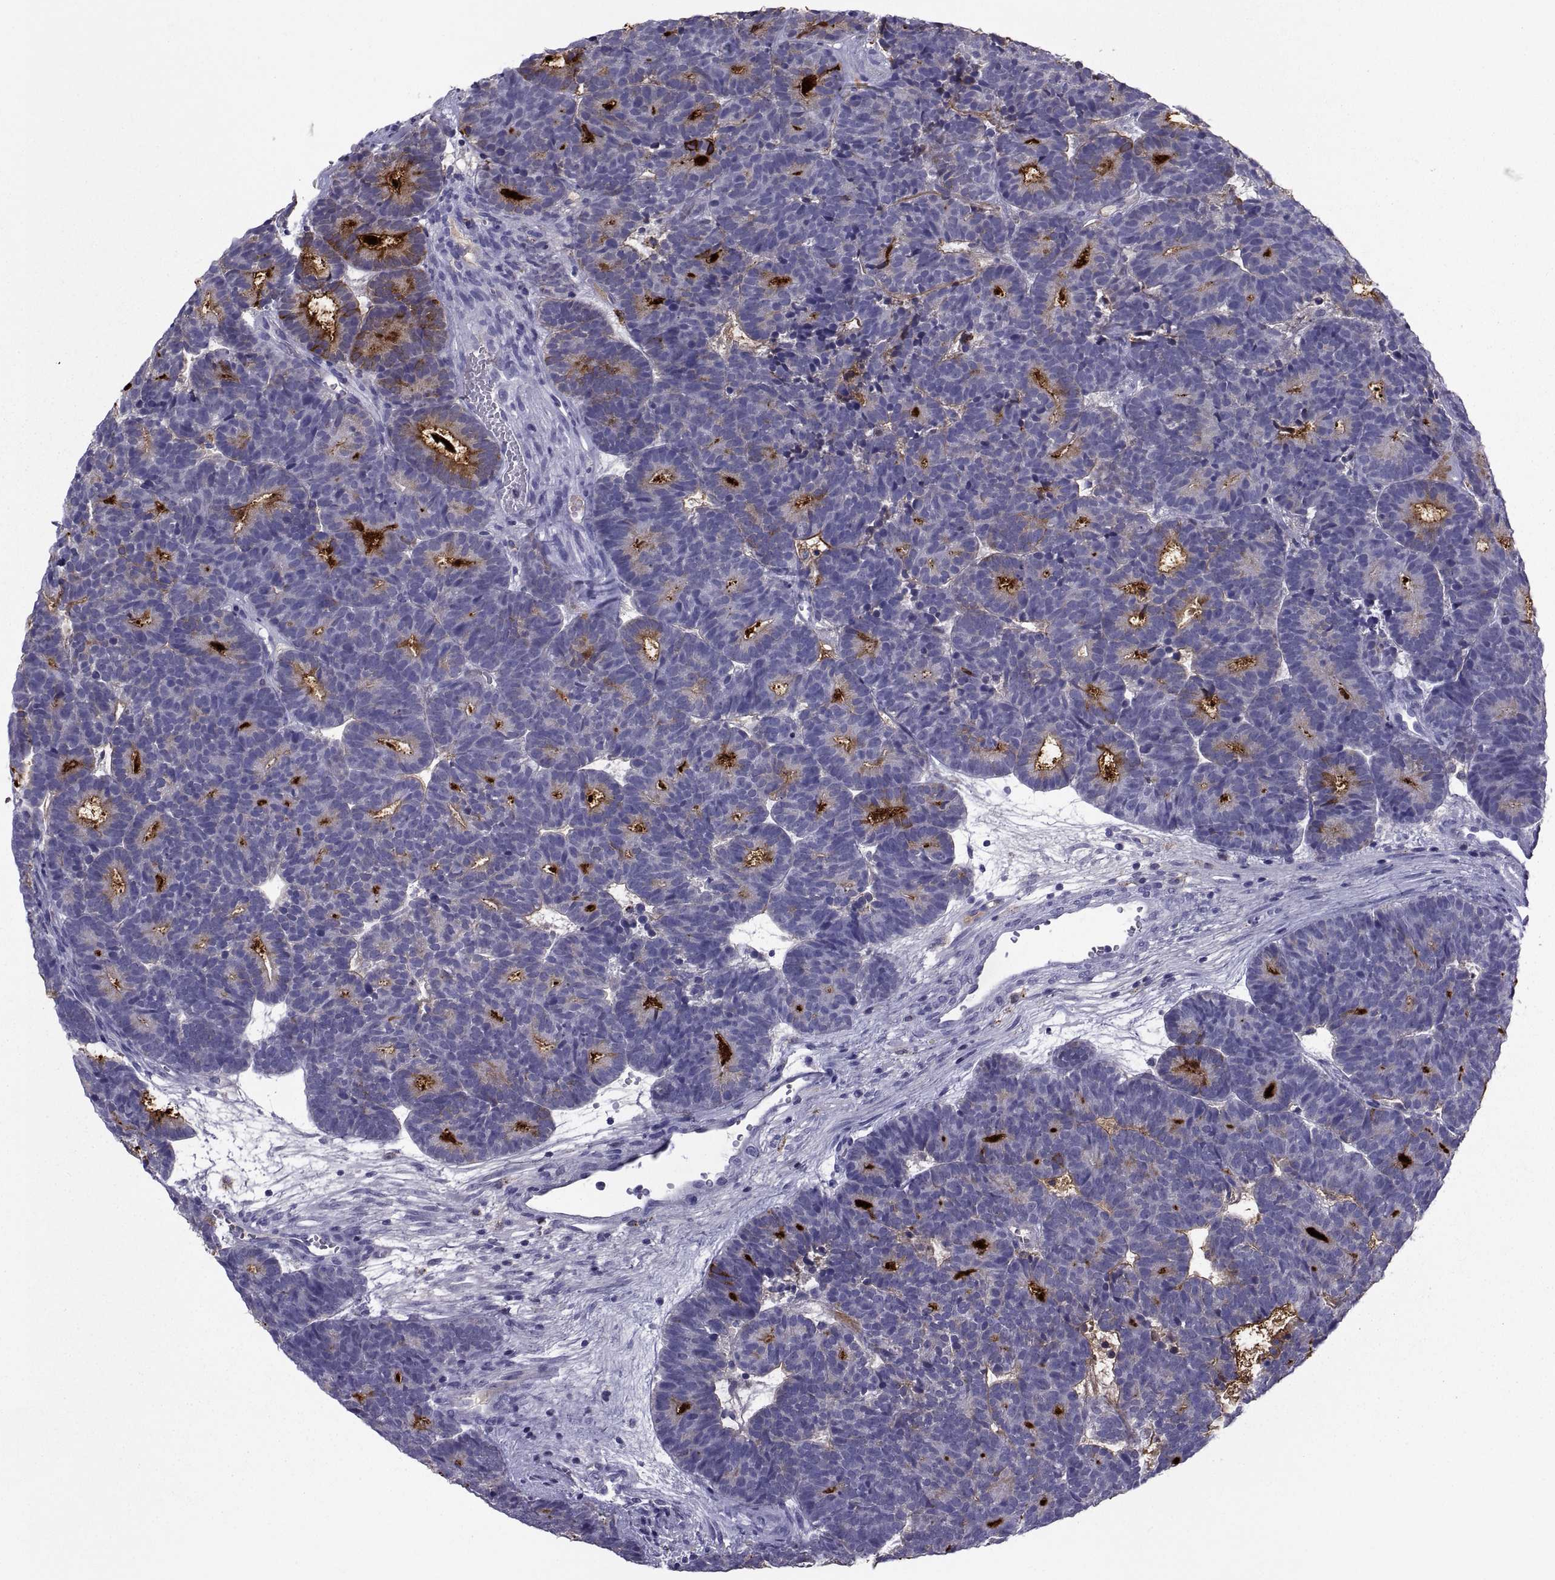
{"staining": {"intensity": "negative", "quantity": "none", "location": "none"}, "tissue": "head and neck cancer", "cell_type": "Tumor cells", "image_type": "cancer", "snomed": [{"axis": "morphology", "description": "Adenocarcinoma, NOS"}, {"axis": "topography", "description": "Head-Neck"}], "caption": "Image shows no significant protein expression in tumor cells of adenocarcinoma (head and neck). The staining was performed using DAB (3,3'-diaminobenzidine) to visualize the protein expression in brown, while the nuclei were stained in blue with hematoxylin (Magnification: 20x).", "gene": "NPTX2", "patient": {"sex": "female", "age": 81}}